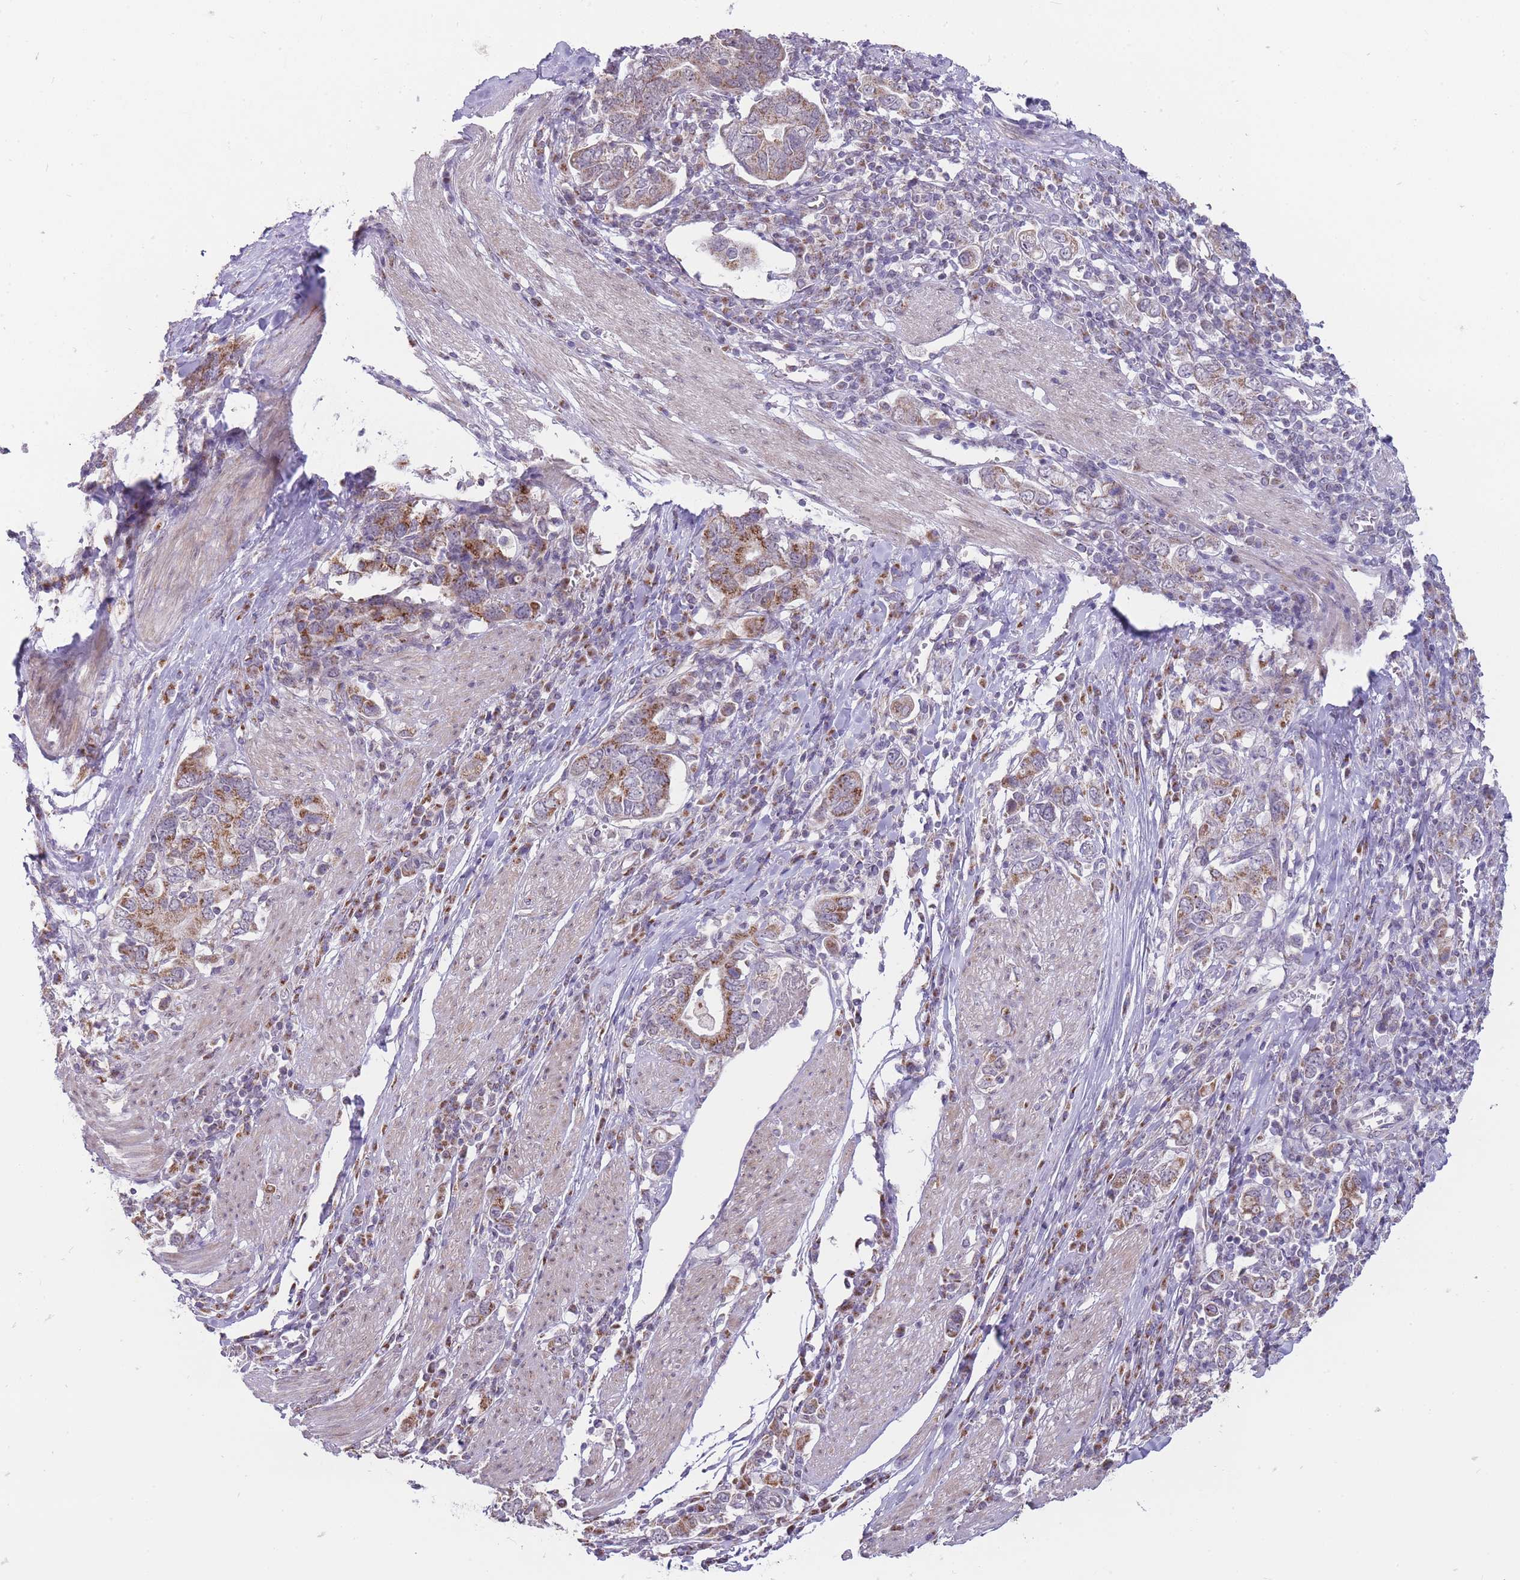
{"staining": {"intensity": "moderate", "quantity": "25%-75%", "location": "cytoplasmic/membranous"}, "tissue": "stomach cancer", "cell_type": "Tumor cells", "image_type": "cancer", "snomed": [{"axis": "morphology", "description": "Adenocarcinoma, NOS"}, {"axis": "topography", "description": "Stomach, upper"}, {"axis": "topography", "description": "Stomach"}], "caption": "A brown stain highlights moderate cytoplasmic/membranous positivity of a protein in adenocarcinoma (stomach) tumor cells.", "gene": "NELL1", "patient": {"sex": "male", "age": 62}}